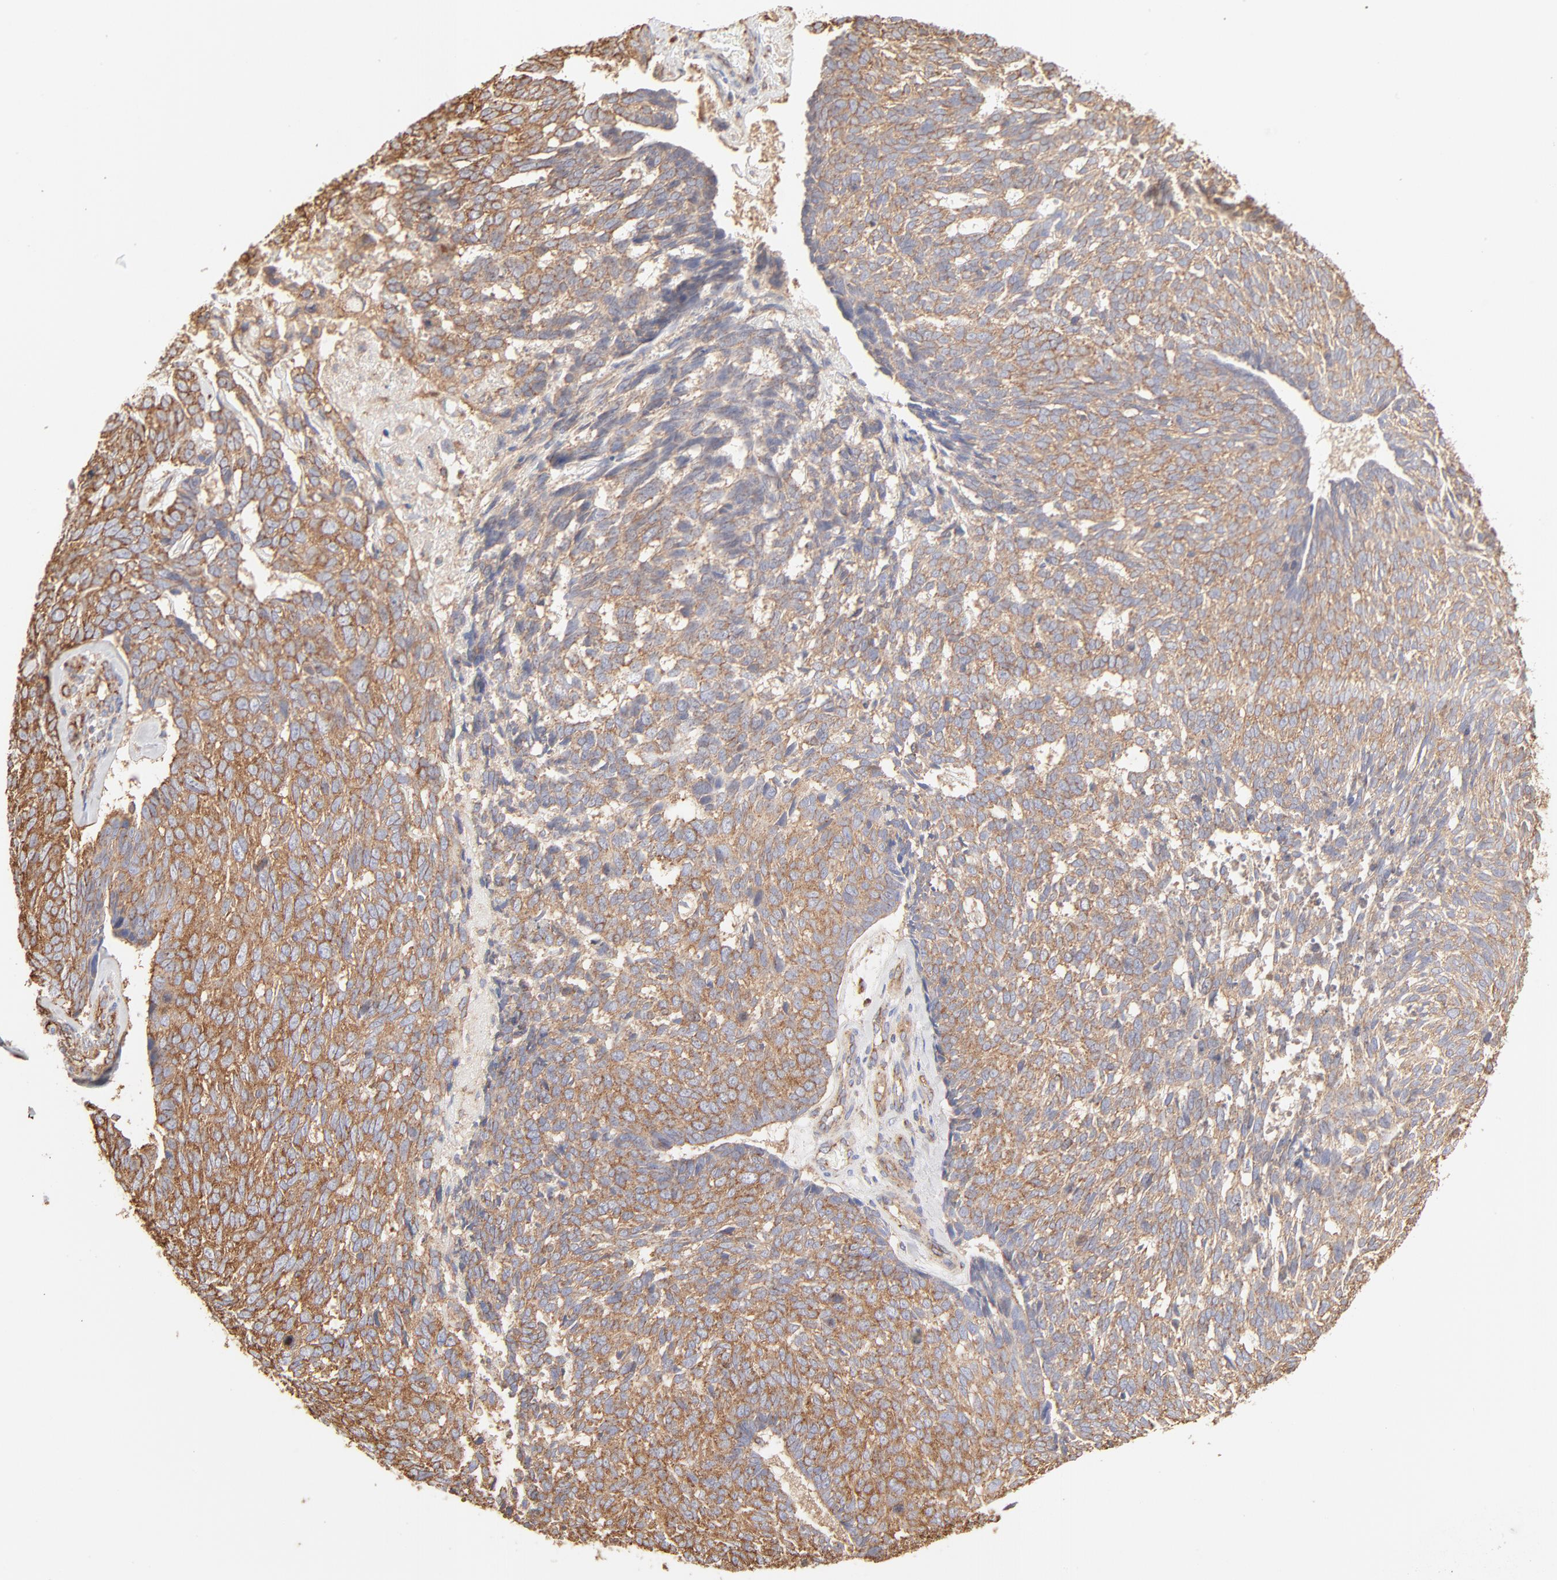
{"staining": {"intensity": "moderate", "quantity": ">75%", "location": "cytoplasmic/membranous"}, "tissue": "skin cancer", "cell_type": "Tumor cells", "image_type": "cancer", "snomed": [{"axis": "morphology", "description": "Basal cell carcinoma"}, {"axis": "topography", "description": "Skin"}], "caption": "This is an image of IHC staining of skin cancer (basal cell carcinoma), which shows moderate staining in the cytoplasmic/membranous of tumor cells.", "gene": "CLTB", "patient": {"sex": "male", "age": 72}}